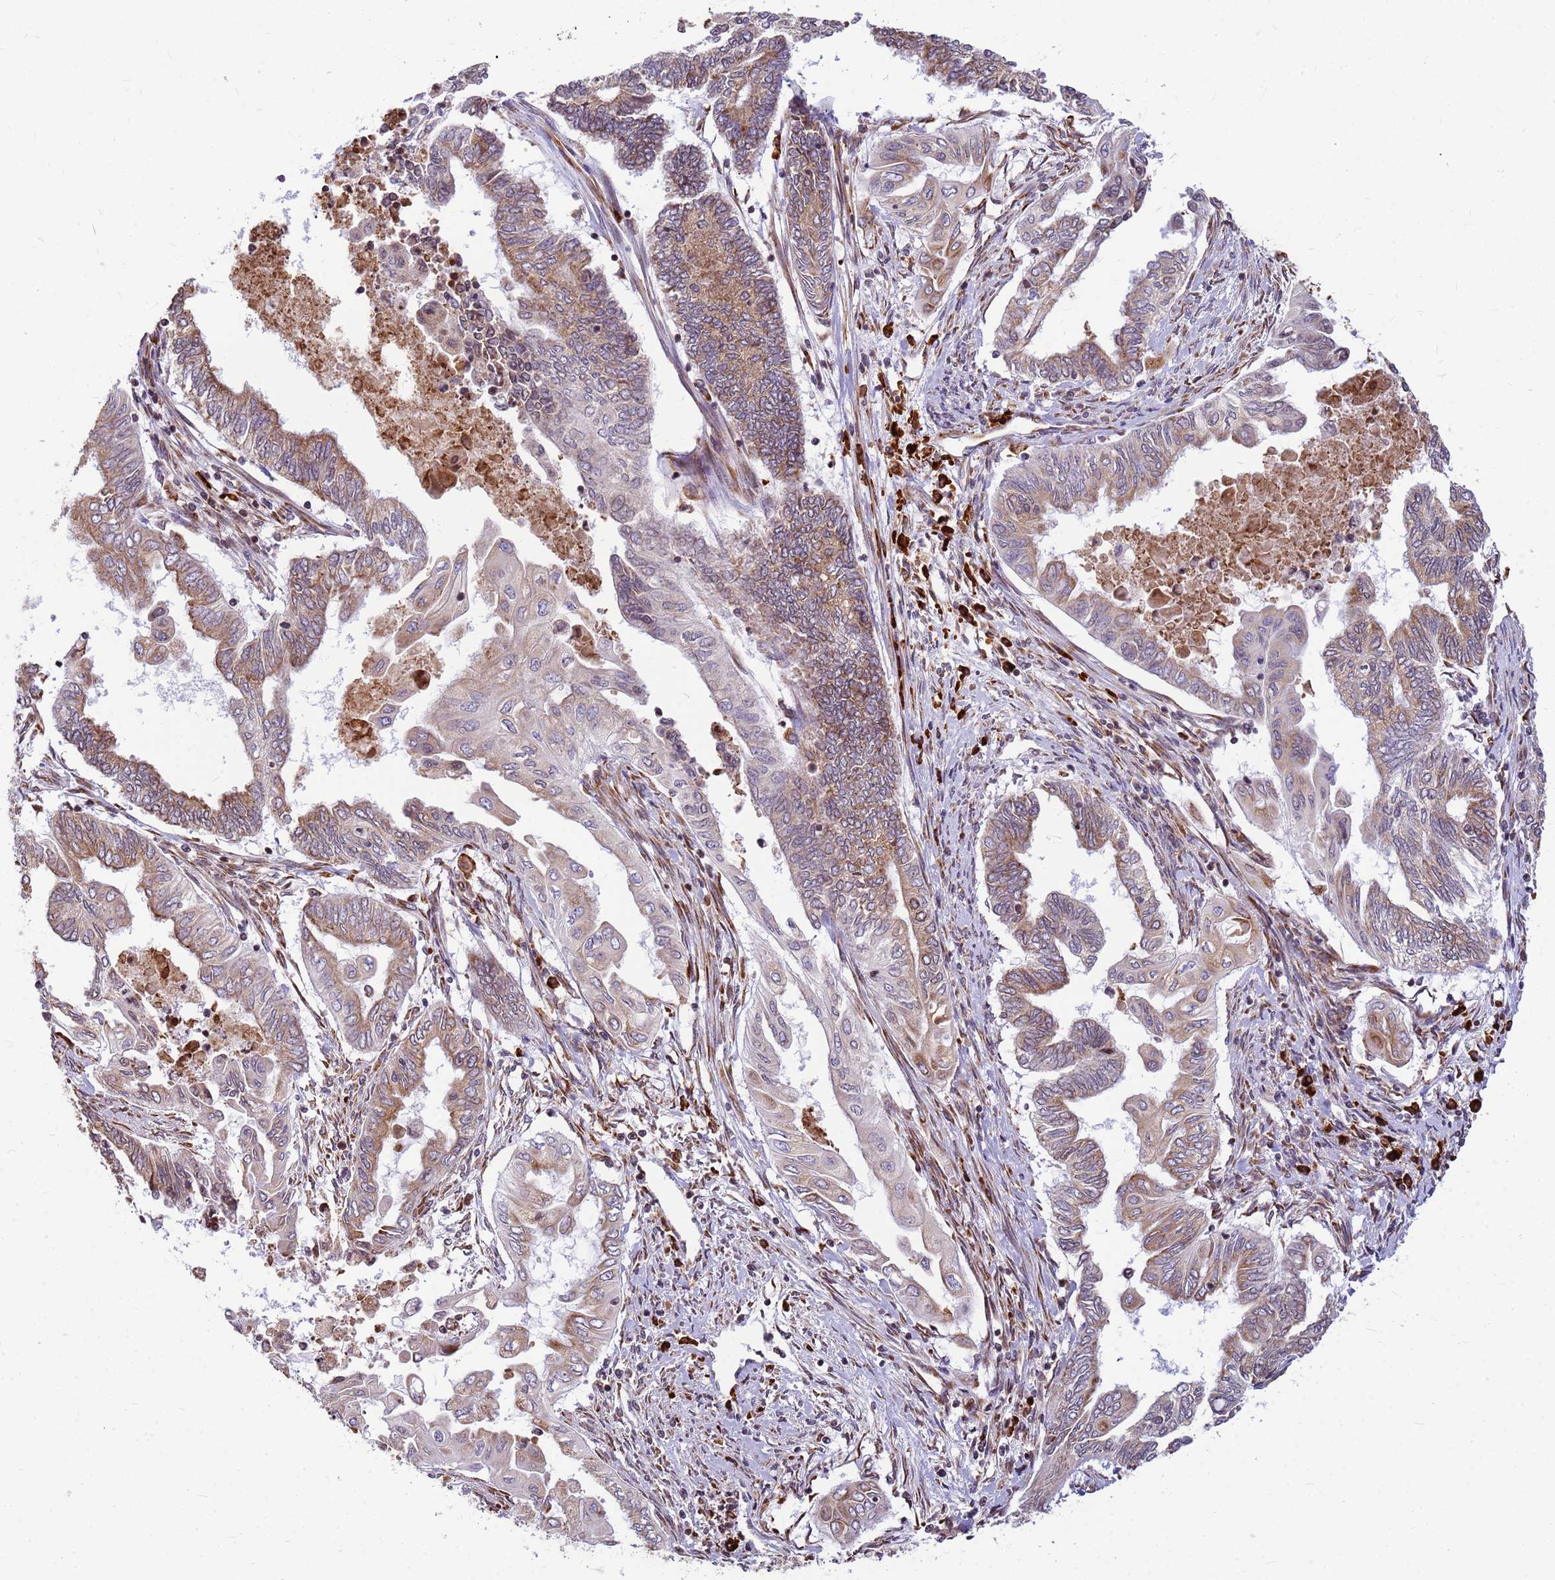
{"staining": {"intensity": "moderate", "quantity": ">75%", "location": "cytoplasmic/membranous"}, "tissue": "endometrial cancer", "cell_type": "Tumor cells", "image_type": "cancer", "snomed": [{"axis": "morphology", "description": "Adenocarcinoma, NOS"}, {"axis": "topography", "description": "Uterus"}, {"axis": "topography", "description": "Endometrium"}], "caption": "A brown stain highlights moderate cytoplasmic/membranous expression of a protein in endometrial cancer tumor cells.", "gene": "SSR4", "patient": {"sex": "female", "age": 70}}